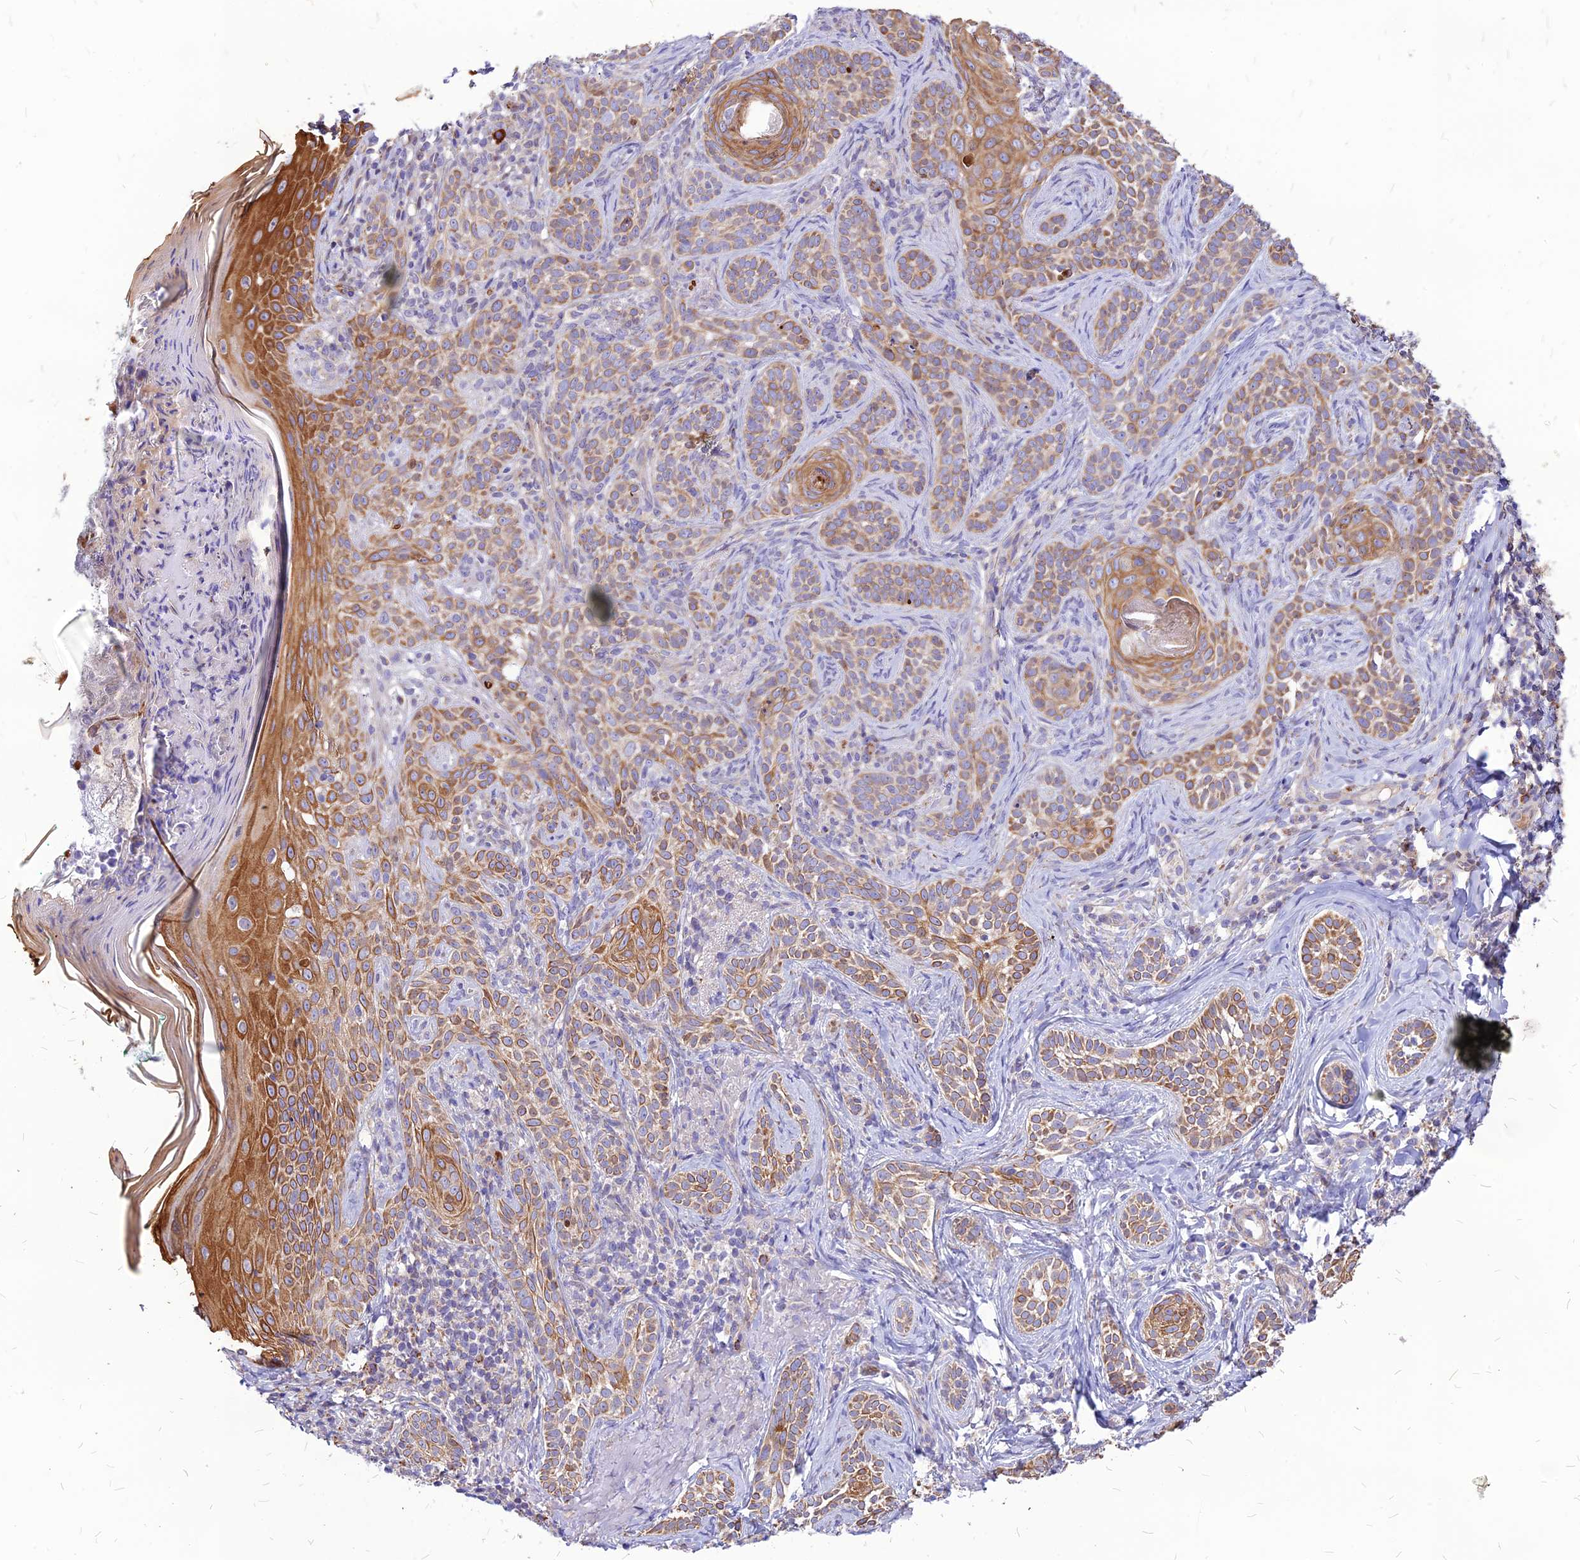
{"staining": {"intensity": "moderate", "quantity": "25%-75%", "location": "cytoplasmic/membranous"}, "tissue": "skin cancer", "cell_type": "Tumor cells", "image_type": "cancer", "snomed": [{"axis": "morphology", "description": "Basal cell carcinoma"}, {"axis": "topography", "description": "Skin"}], "caption": "Tumor cells demonstrate moderate cytoplasmic/membranous staining in approximately 25%-75% of cells in skin basal cell carcinoma. The staining was performed using DAB (3,3'-diaminobenzidine) to visualize the protein expression in brown, while the nuclei were stained in blue with hematoxylin (Magnification: 20x).", "gene": "ECI1", "patient": {"sex": "male", "age": 71}}